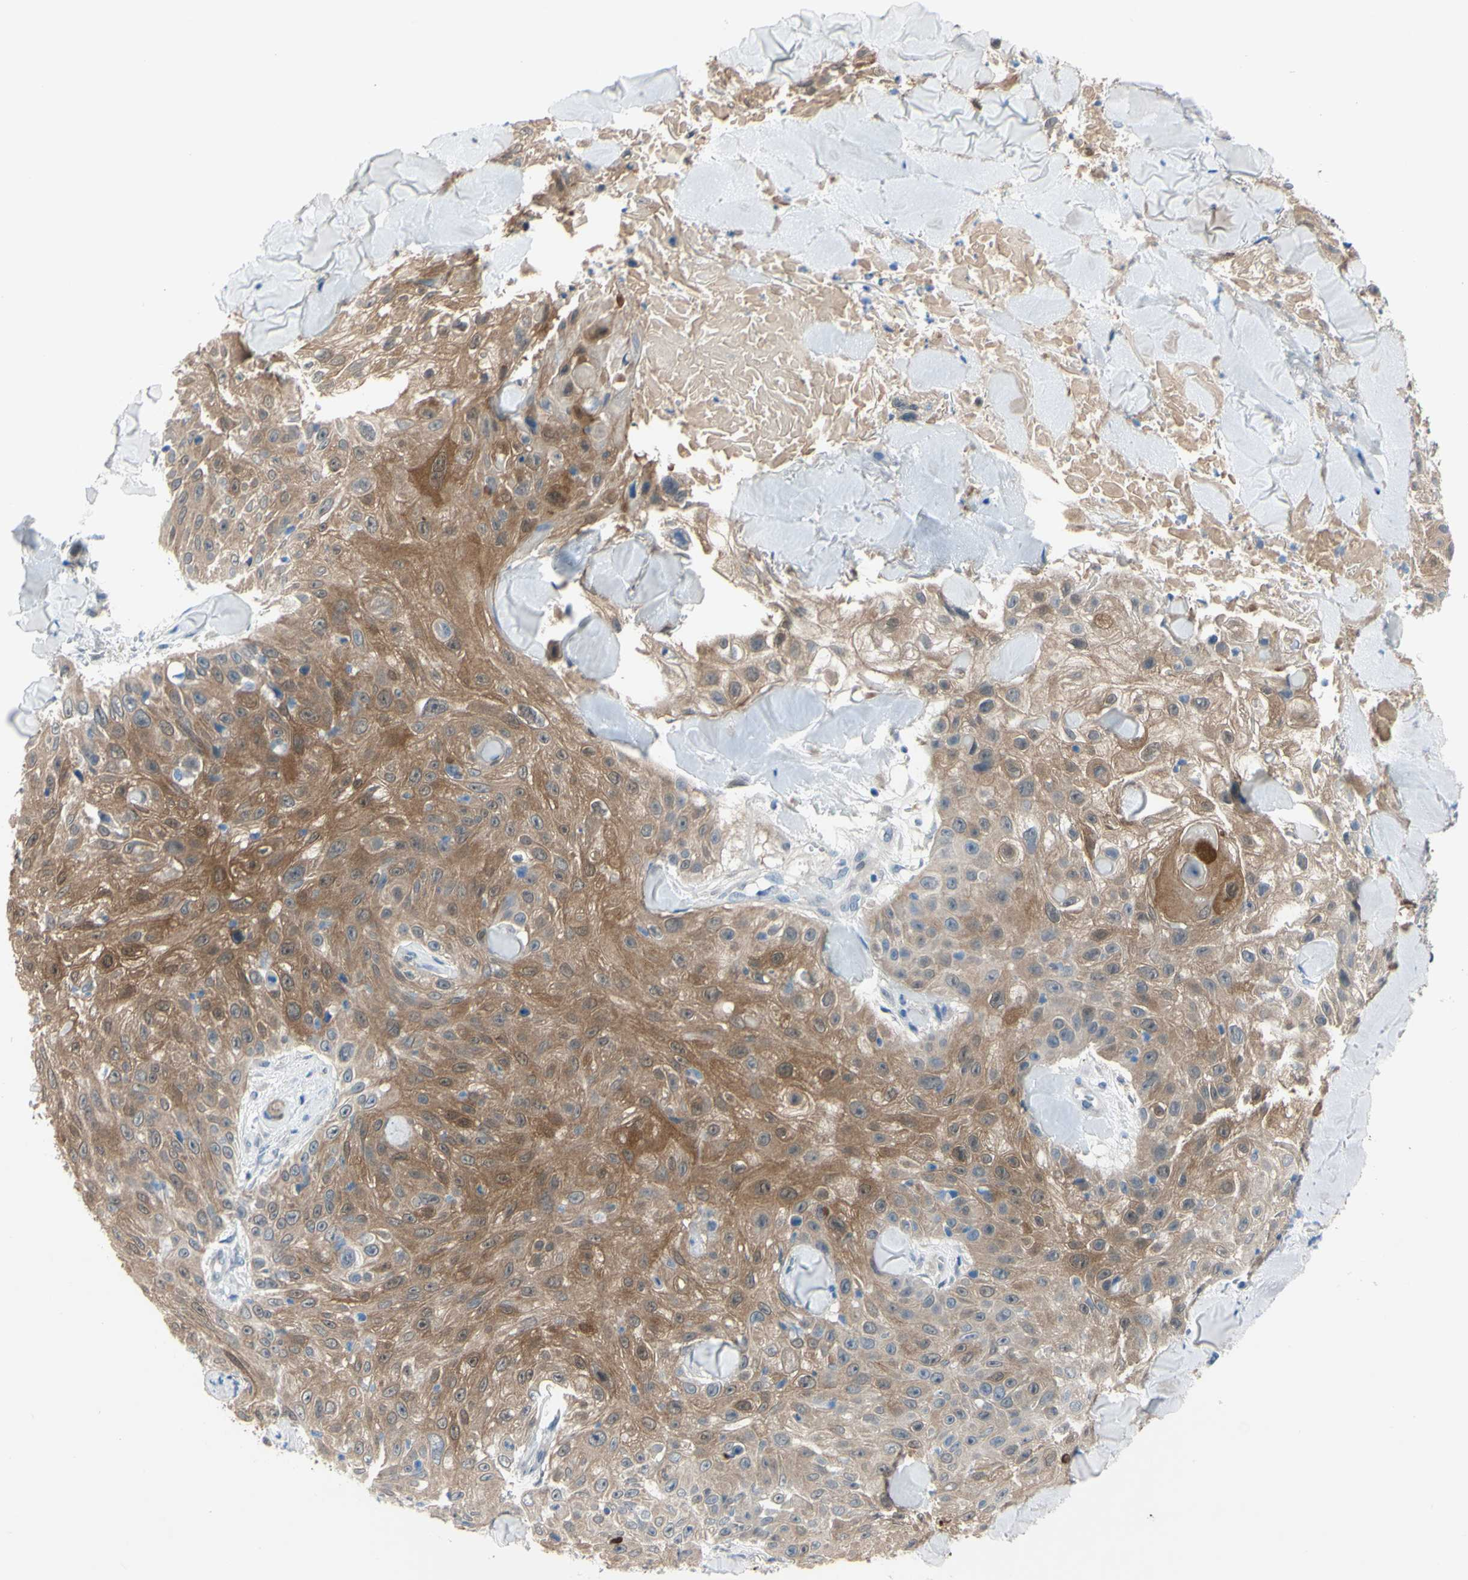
{"staining": {"intensity": "moderate", "quantity": ">75%", "location": "cytoplasmic/membranous,nuclear"}, "tissue": "skin cancer", "cell_type": "Tumor cells", "image_type": "cancer", "snomed": [{"axis": "morphology", "description": "Squamous cell carcinoma, NOS"}, {"axis": "topography", "description": "Skin"}], "caption": "Human skin cancer stained for a protein (brown) exhibits moderate cytoplasmic/membranous and nuclear positive staining in about >75% of tumor cells.", "gene": "NOL3", "patient": {"sex": "male", "age": 86}}